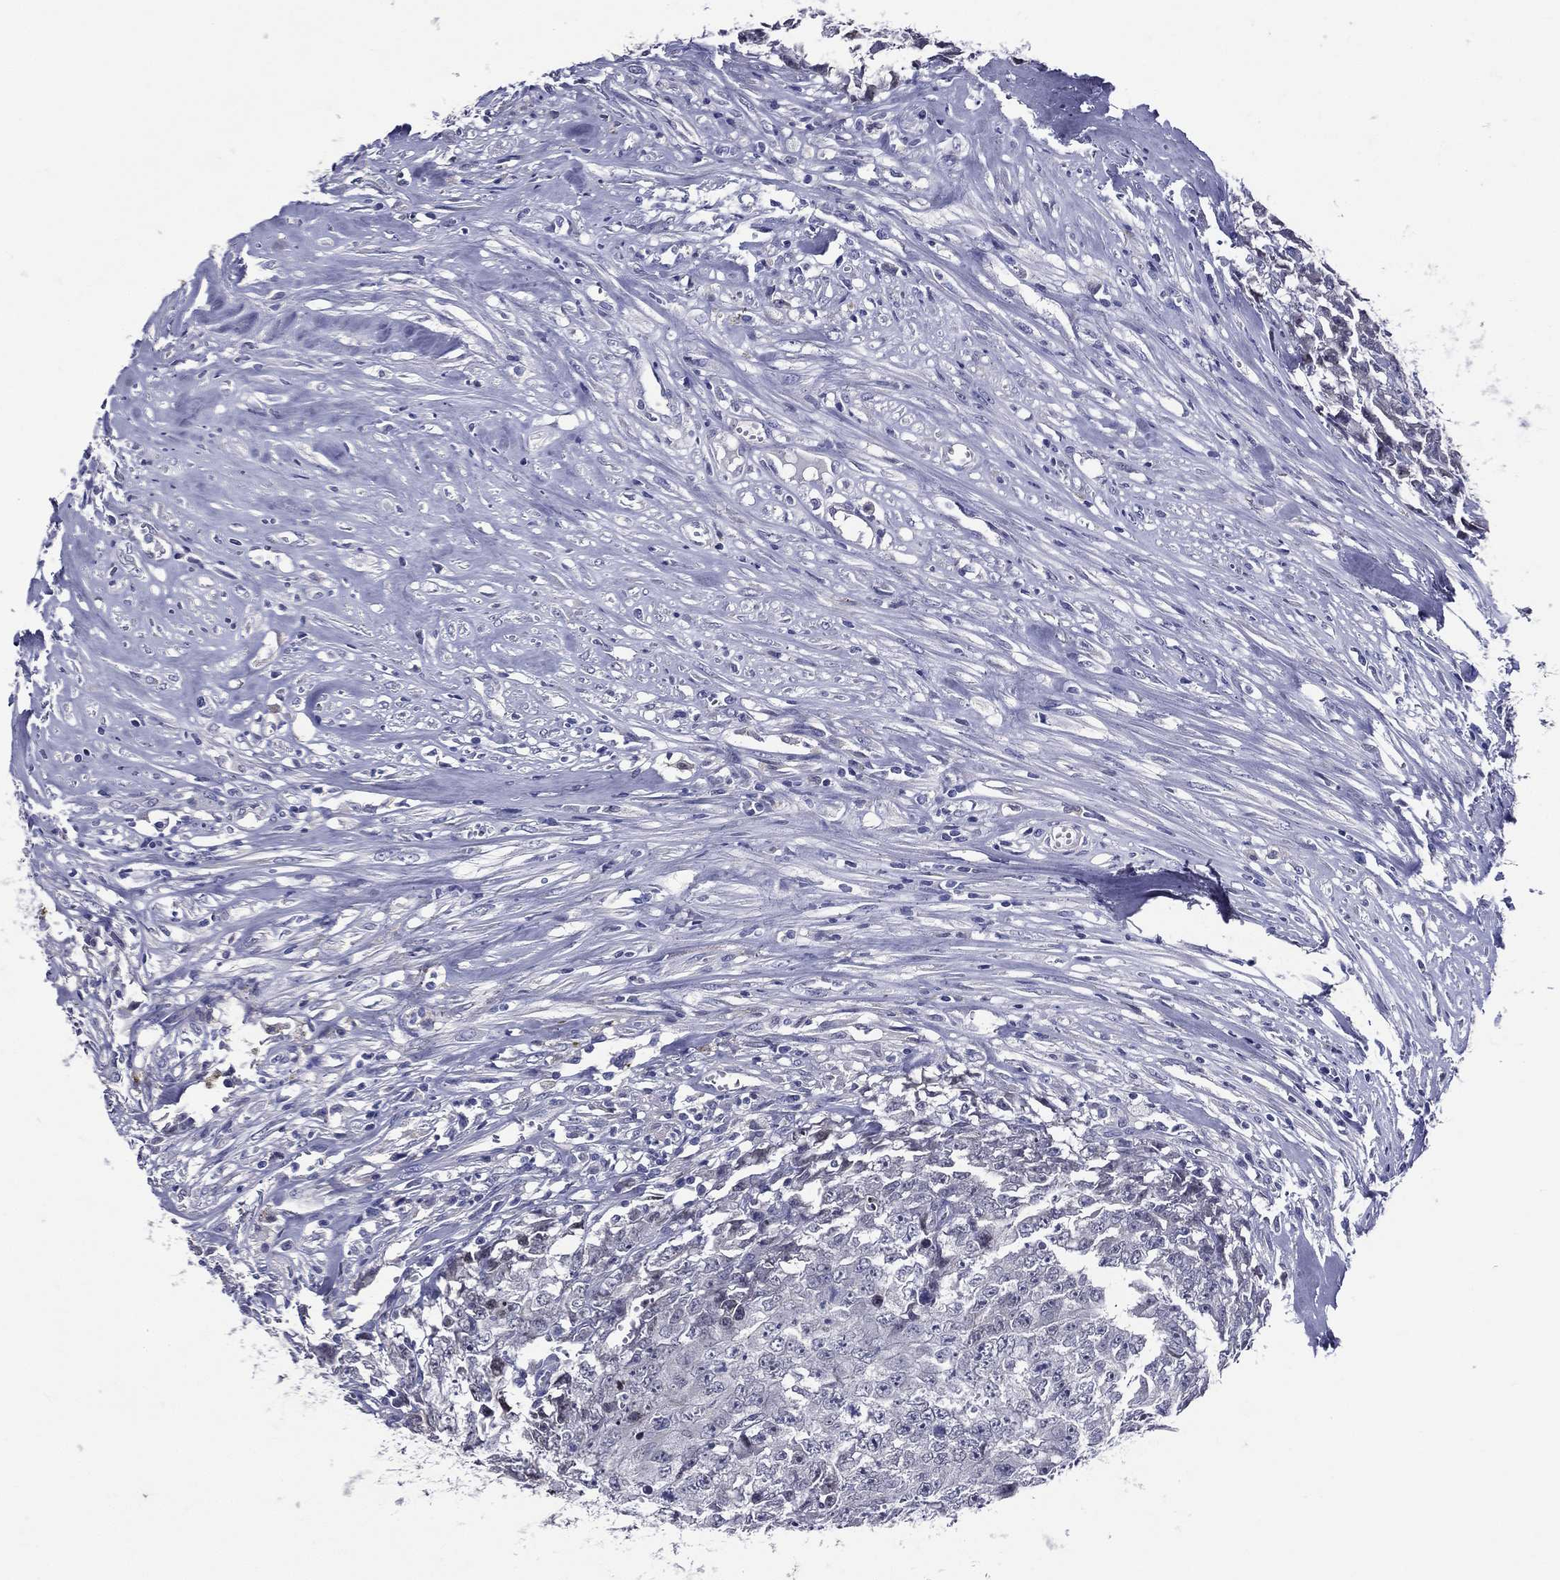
{"staining": {"intensity": "negative", "quantity": "none", "location": "none"}, "tissue": "testis cancer", "cell_type": "Tumor cells", "image_type": "cancer", "snomed": [{"axis": "morphology", "description": "Carcinoma, Embryonal, NOS"}, {"axis": "morphology", "description": "Teratoma, malignant, NOS"}, {"axis": "topography", "description": "Testis"}], "caption": "The micrograph displays no staining of tumor cells in testis embryonal carcinoma. (DAB (3,3'-diaminobenzidine) immunohistochemistry visualized using brightfield microscopy, high magnification).", "gene": "TGM1", "patient": {"sex": "male", "age": 24}}